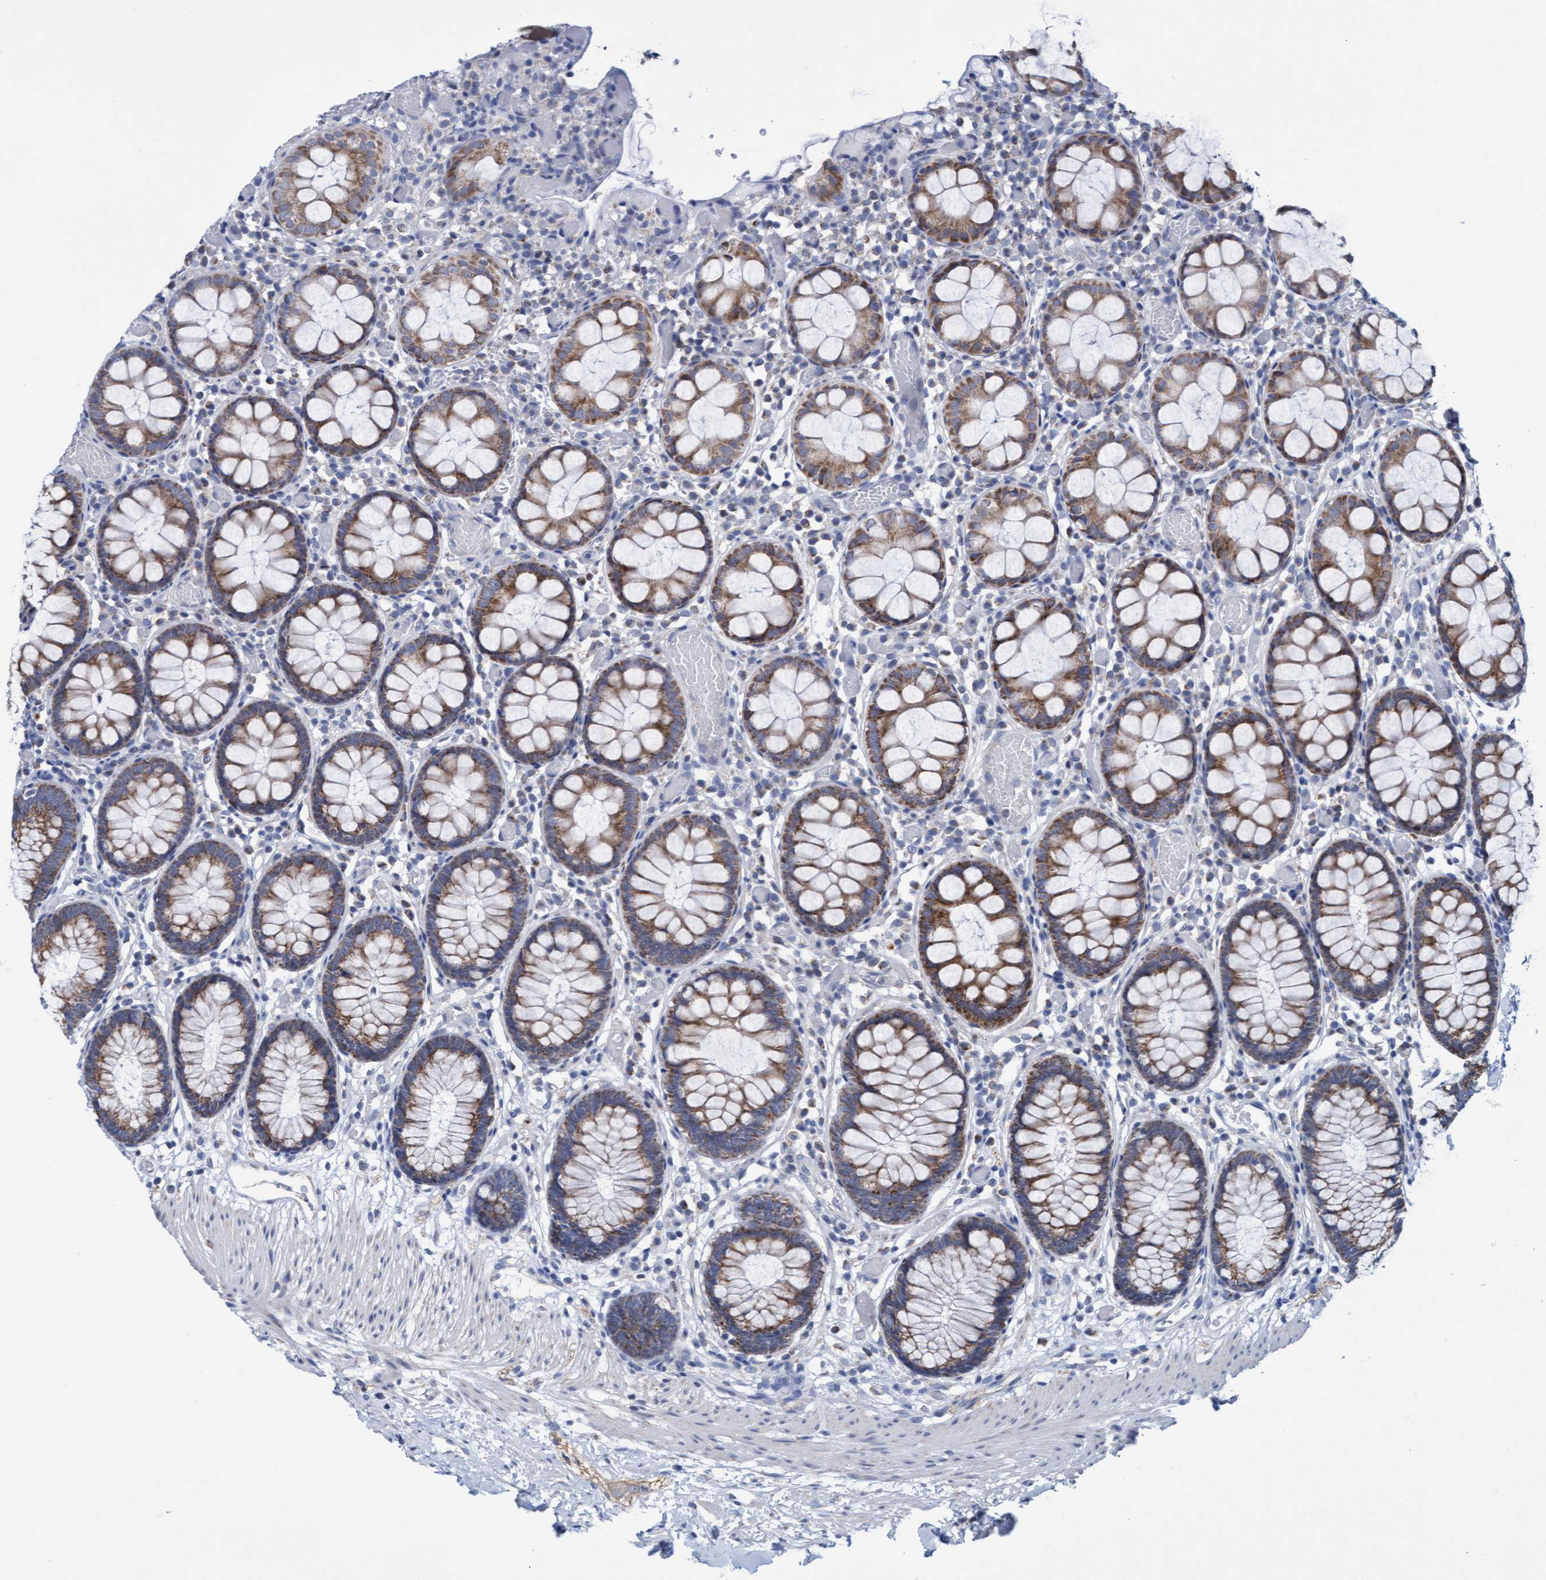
{"staining": {"intensity": "negative", "quantity": "none", "location": "none"}, "tissue": "colon", "cell_type": "Endothelial cells", "image_type": "normal", "snomed": [{"axis": "morphology", "description": "Normal tissue, NOS"}, {"axis": "topography", "description": "Colon"}], "caption": "This is an immunohistochemistry (IHC) photomicrograph of normal human colon. There is no expression in endothelial cells.", "gene": "ZNF750", "patient": {"sex": "male", "age": 14}}